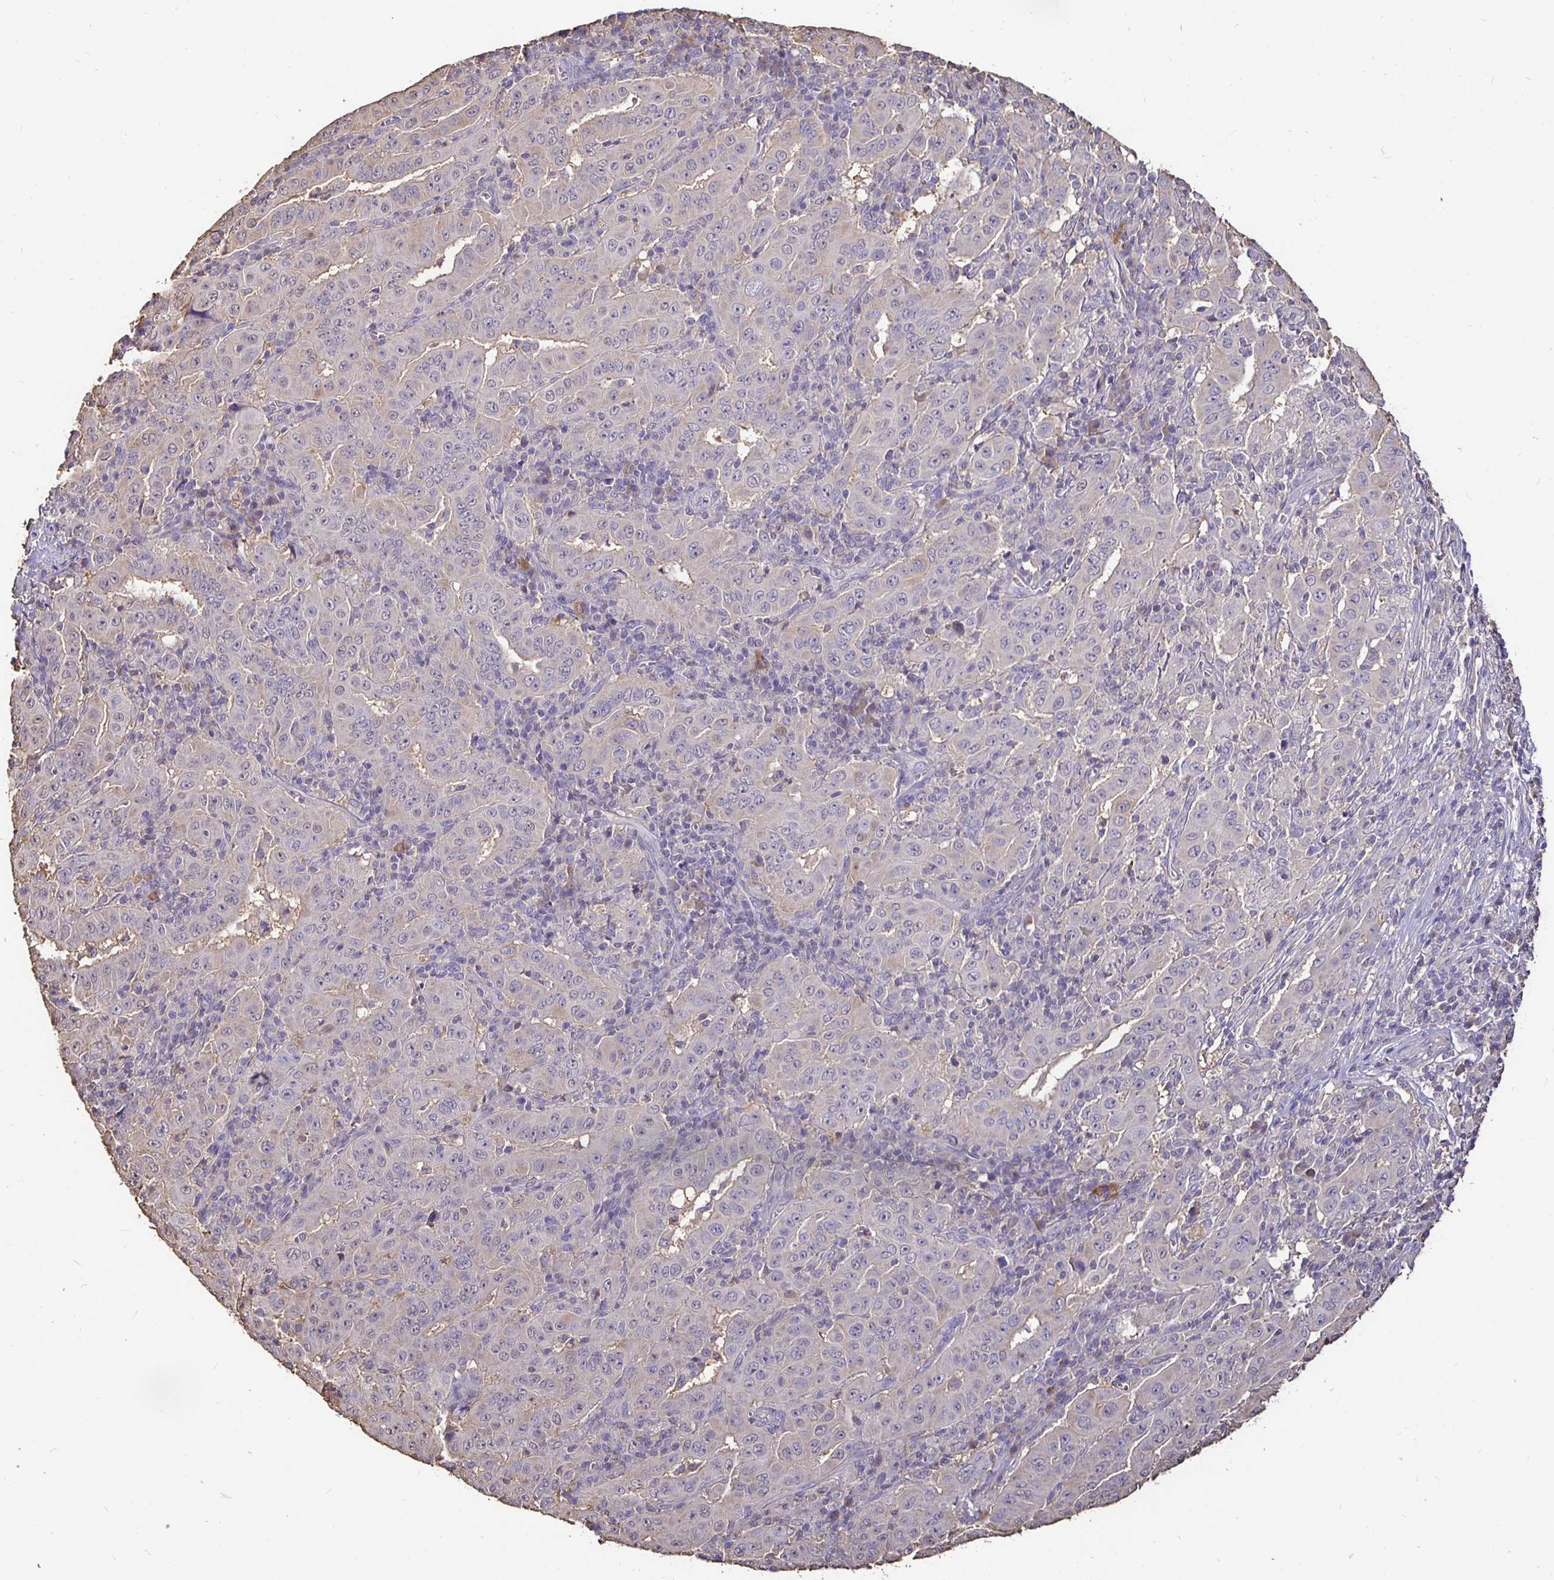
{"staining": {"intensity": "negative", "quantity": "none", "location": "none"}, "tissue": "pancreatic cancer", "cell_type": "Tumor cells", "image_type": "cancer", "snomed": [{"axis": "morphology", "description": "Adenocarcinoma, NOS"}, {"axis": "topography", "description": "Pancreas"}], "caption": "IHC of pancreatic cancer exhibits no staining in tumor cells.", "gene": "MAPK8IP3", "patient": {"sex": "male", "age": 63}}